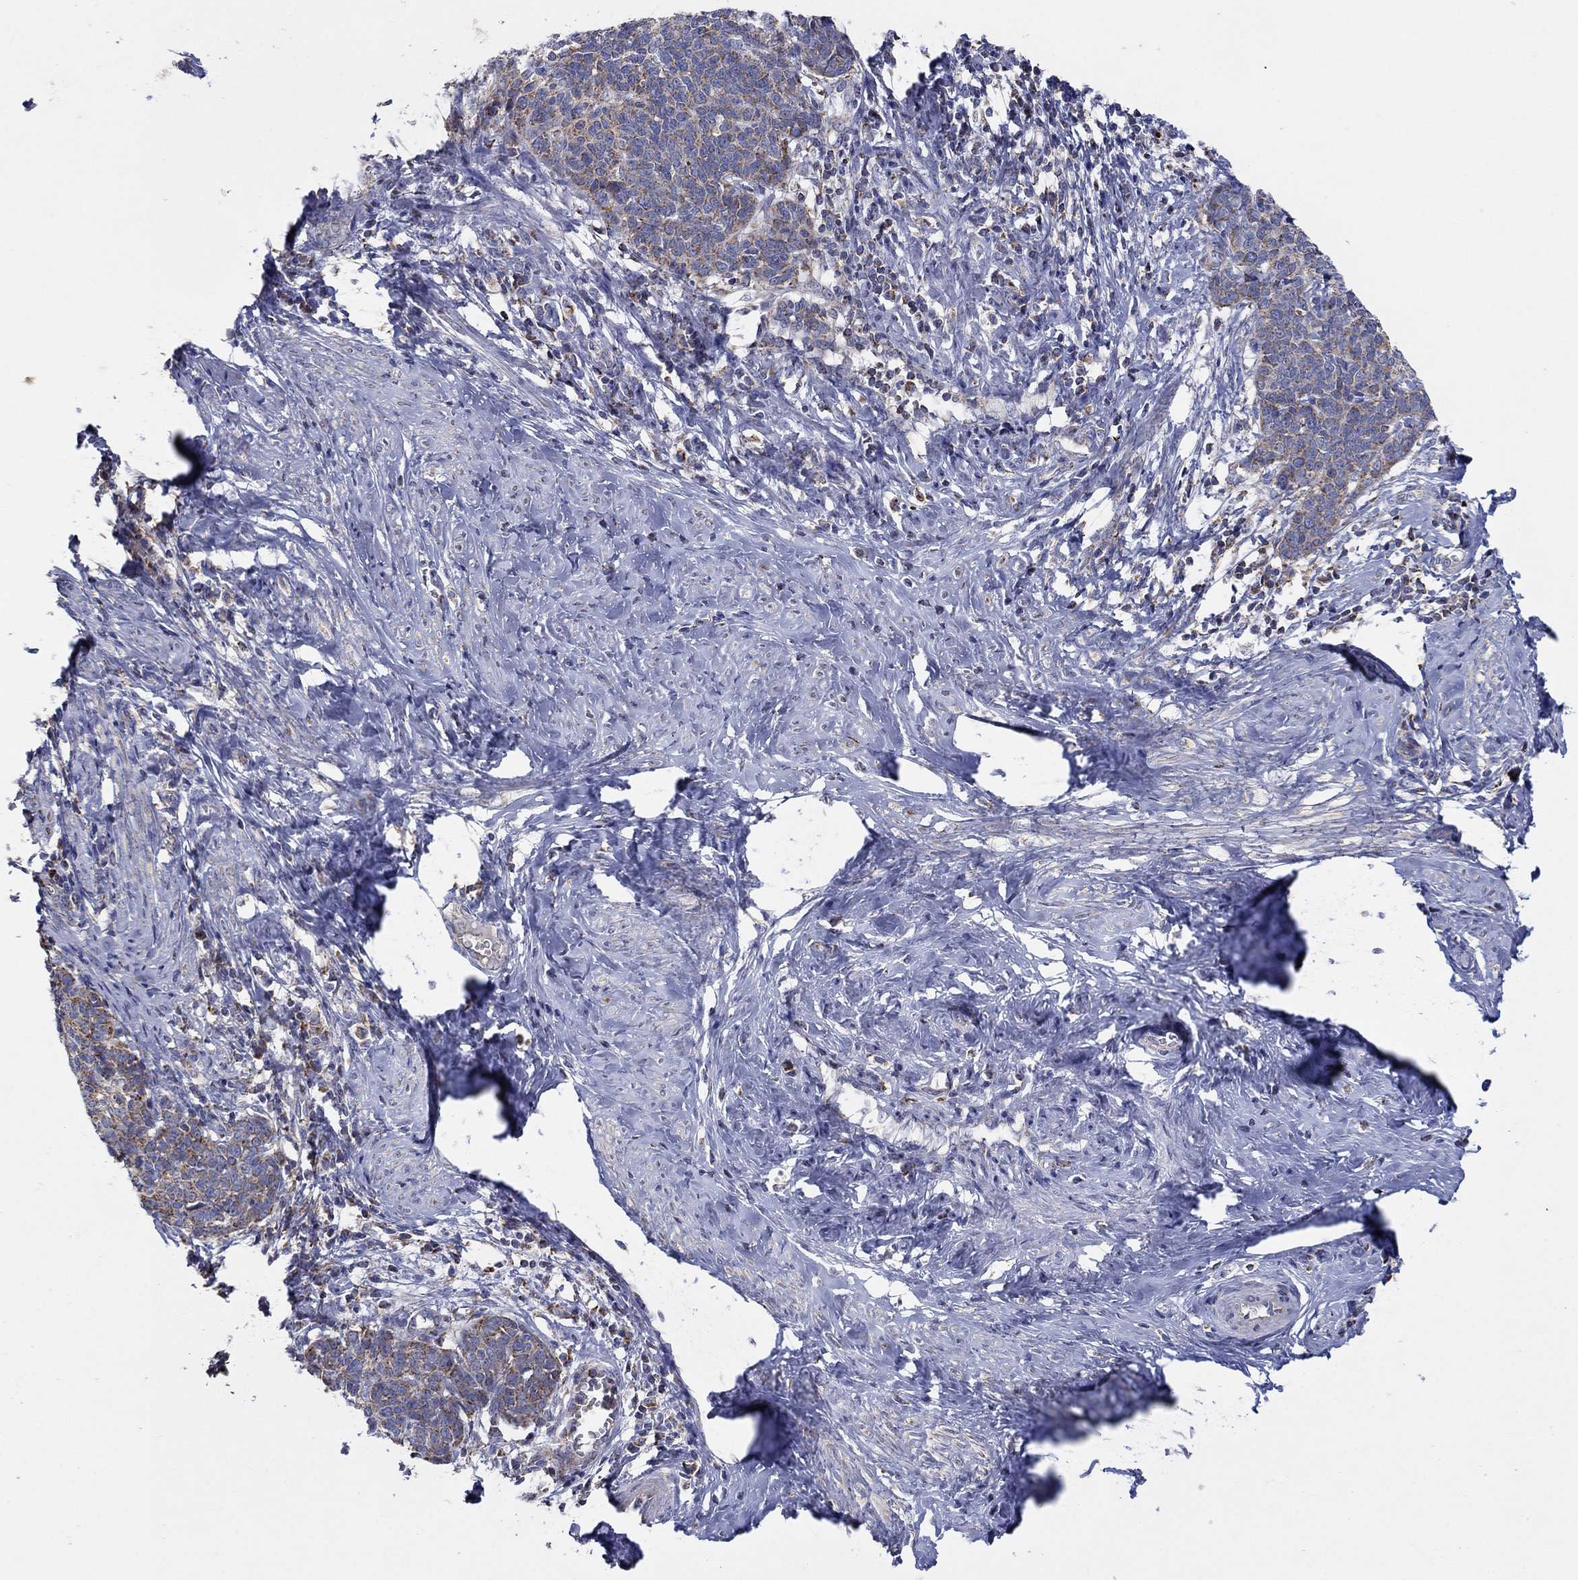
{"staining": {"intensity": "moderate", "quantity": "<25%", "location": "cytoplasmic/membranous"}, "tissue": "cervical cancer", "cell_type": "Tumor cells", "image_type": "cancer", "snomed": [{"axis": "morphology", "description": "Normal tissue, NOS"}, {"axis": "morphology", "description": "Squamous cell carcinoma, NOS"}, {"axis": "topography", "description": "Cervix"}], "caption": "Approximately <25% of tumor cells in human cervical cancer (squamous cell carcinoma) demonstrate moderate cytoplasmic/membranous protein expression as visualized by brown immunohistochemical staining.", "gene": "HPS5", "patient": {"sex": "female", "age": 39}}